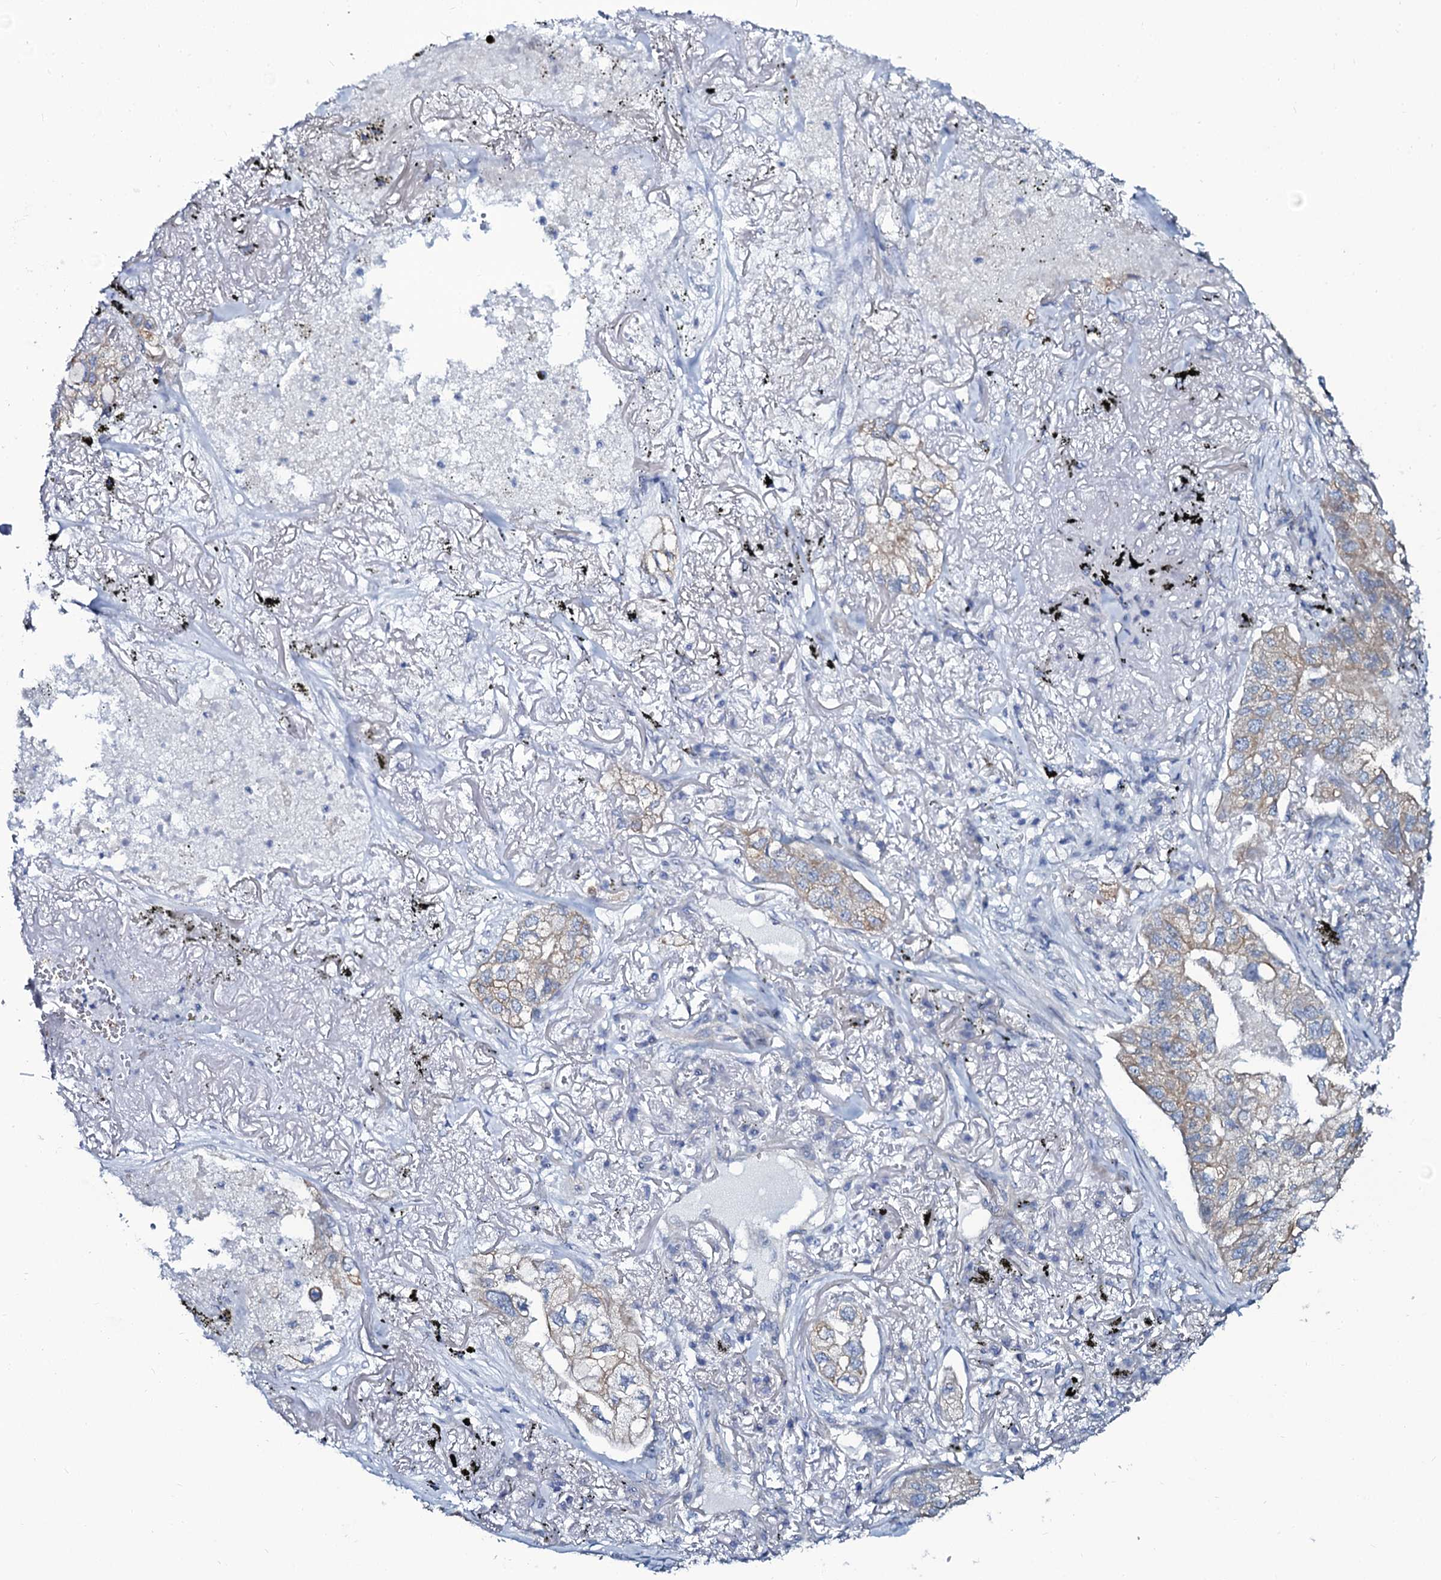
{"staining": {"intensity": "weak", "quantity": "<25%", "location": "cytoplasmic/membranous"}, "tissue": "lung cancer", "cell_type": "Tumor cells", "image_type": "cancer", "snomed": [{"axis": "morphology", "description": "Adenocarcinoma, NOS"}, {"axis": "topography", "description": "Lung"}], "caption": "A high-resolution micrograph shows immunohistochemistry (IHC) staining of lung cancer, which displays no significant expression in tumor cells. Nuclei are stained in blue.", "gene": "C10orf88", "patient": {"sex": "male", "age": 65}}